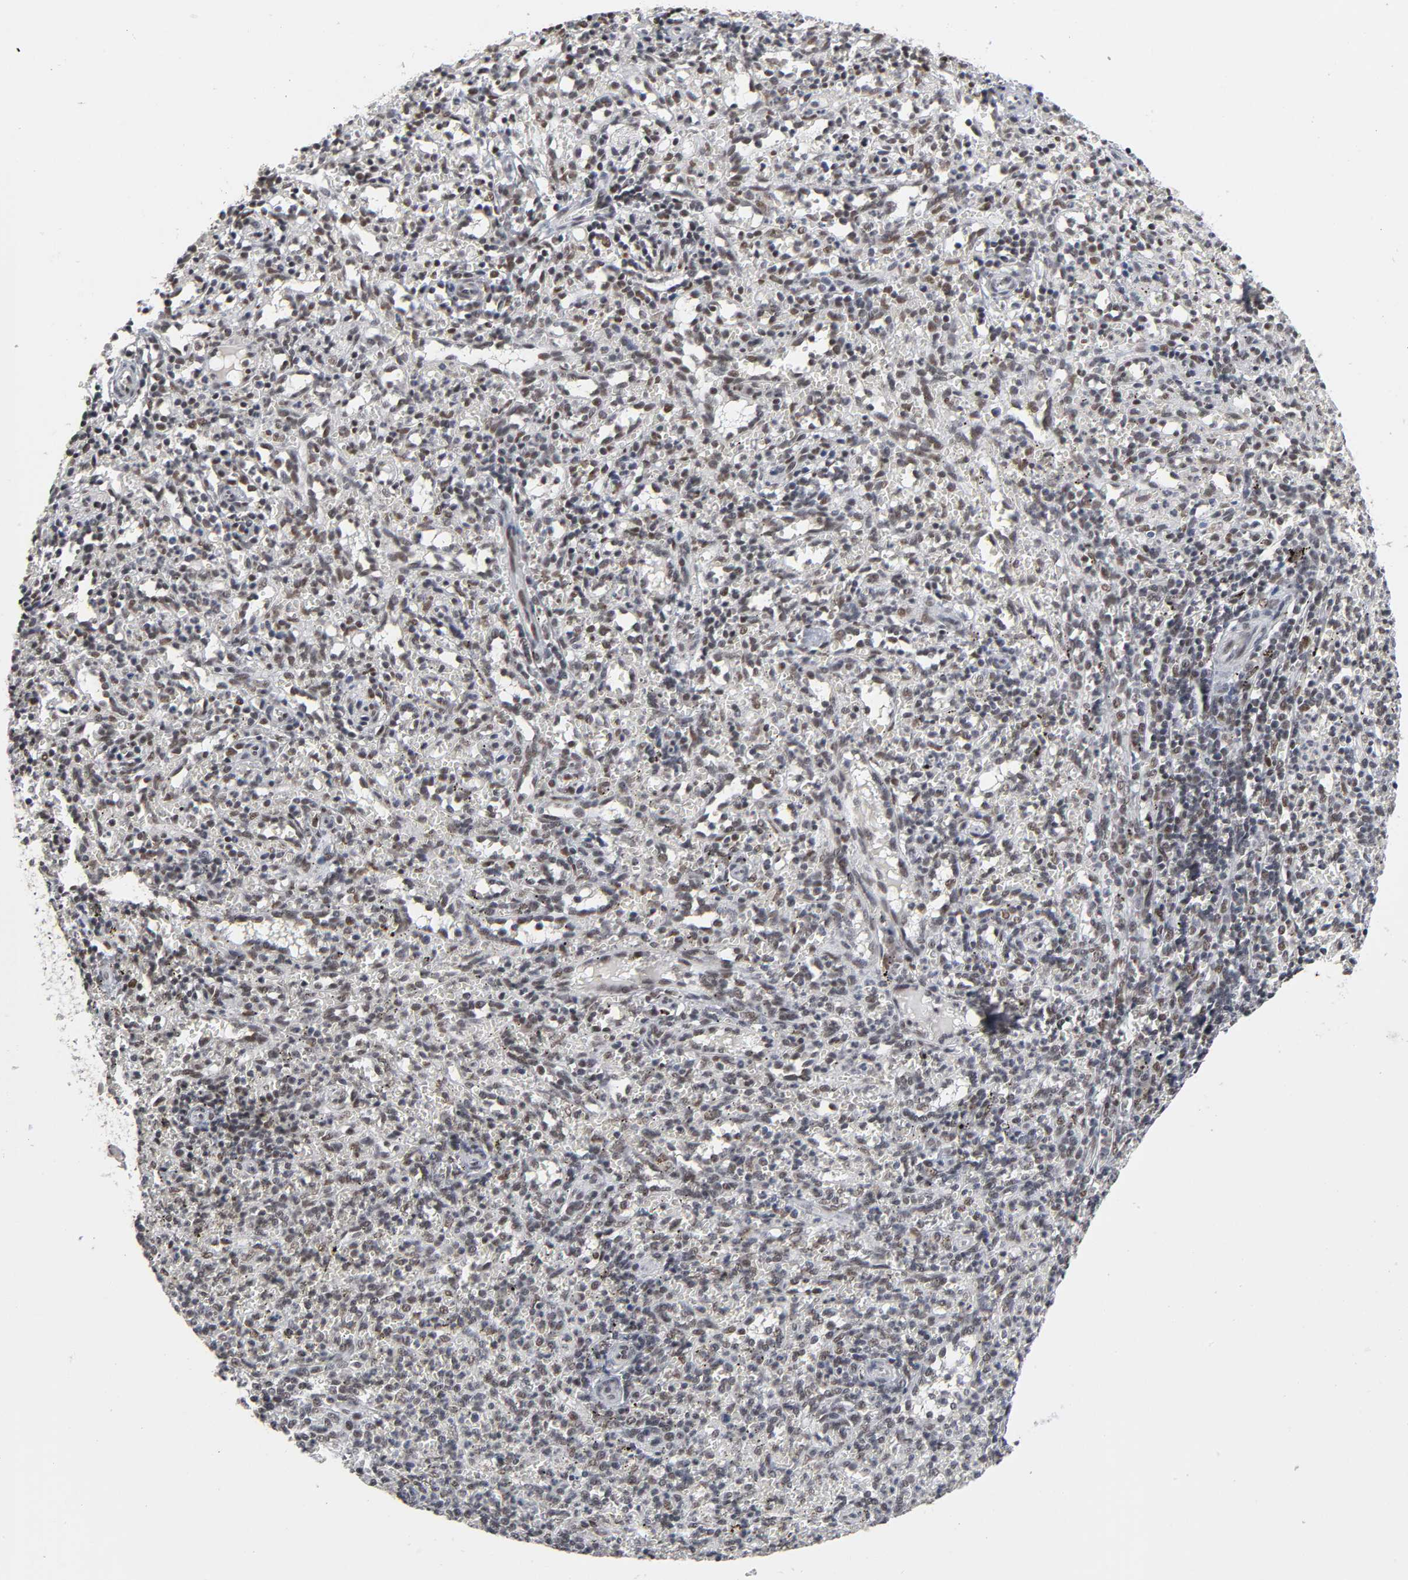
{"staining": {"intensity": "weak", "quantity": "25%-75%", "location": "nuclear"}, "tissue": "spleen", "cell_type": "Cells in red pulp", "image_type": "normal", "snomed": [{"axis": "morphology", "description": "Normal tissue, NOS"}, {"axis": "topography", "description": "Spleen"}], "caption": "Immunohistochemical staining of normal spleen displays low levels of weak nuclear positivity in approximately 25%-75% of cells in red pulp. The protein of interest is shown in brown color, while the nuclei are stained blue.", "gene": "TRIM33", "patient": {"sex": "female", "age": 10}}